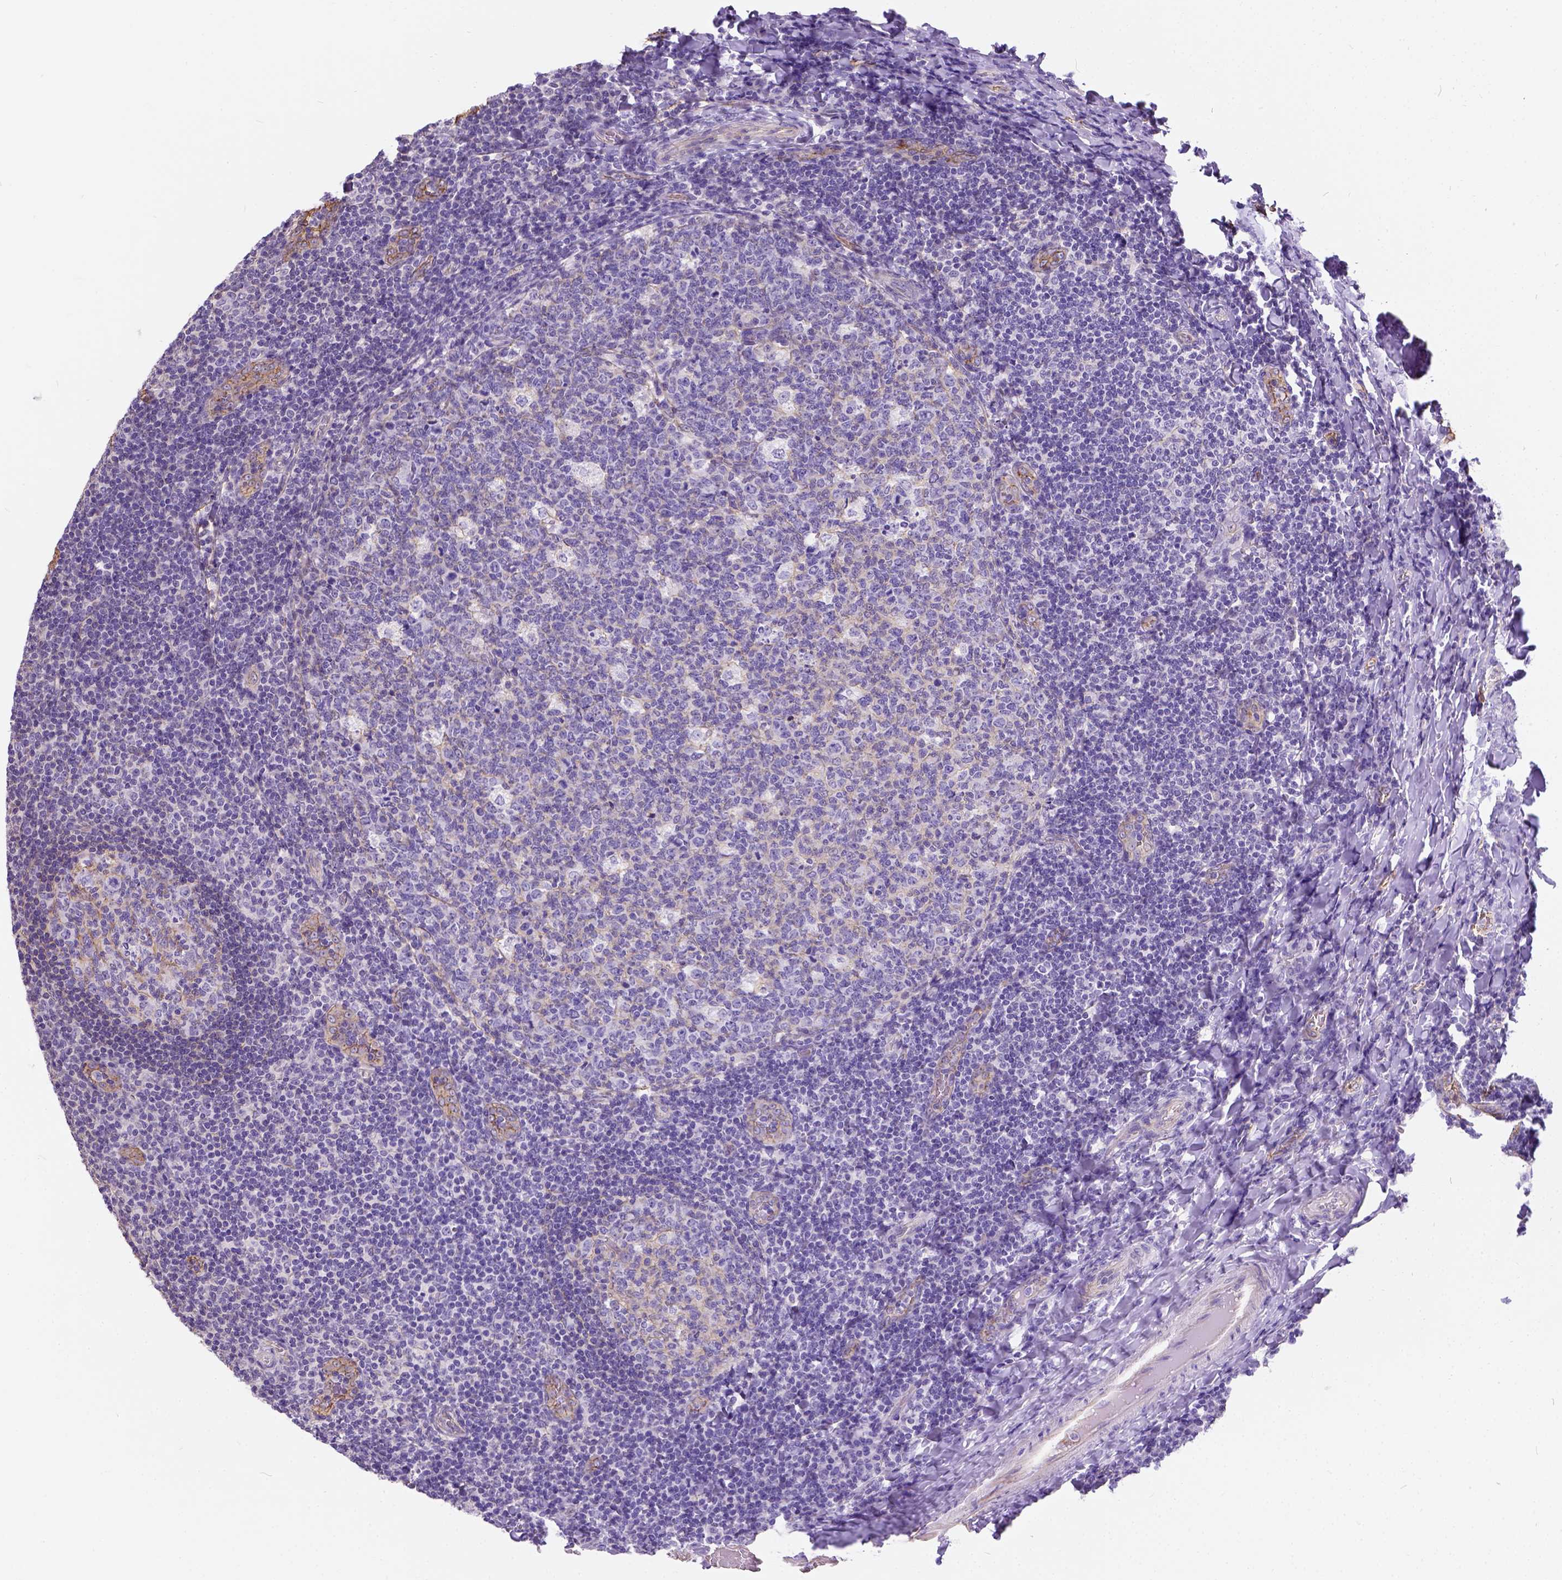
{"staining": {"intensity": "moderate", "quantity": "<25%", "location": "cytoplasmic/membranous"}, "tissue": "tonsil", "cell_type": "Germinal center cells", "image_type": "normal", "snomed": [{"axis": "morphology", "description": "Normal tissue, NOS"}, {"axis": "topography", "description": "Tonsil"}], "caption": "A high-resolution histopathology image shows immunohistochemistry staining of benign tonsil, which demonstrates moderate cytoplasmic/membranous positivity in about <25% of germinal center cells.", "gene": "PHF7", "patient": {"sex": "male", "age": 17}}